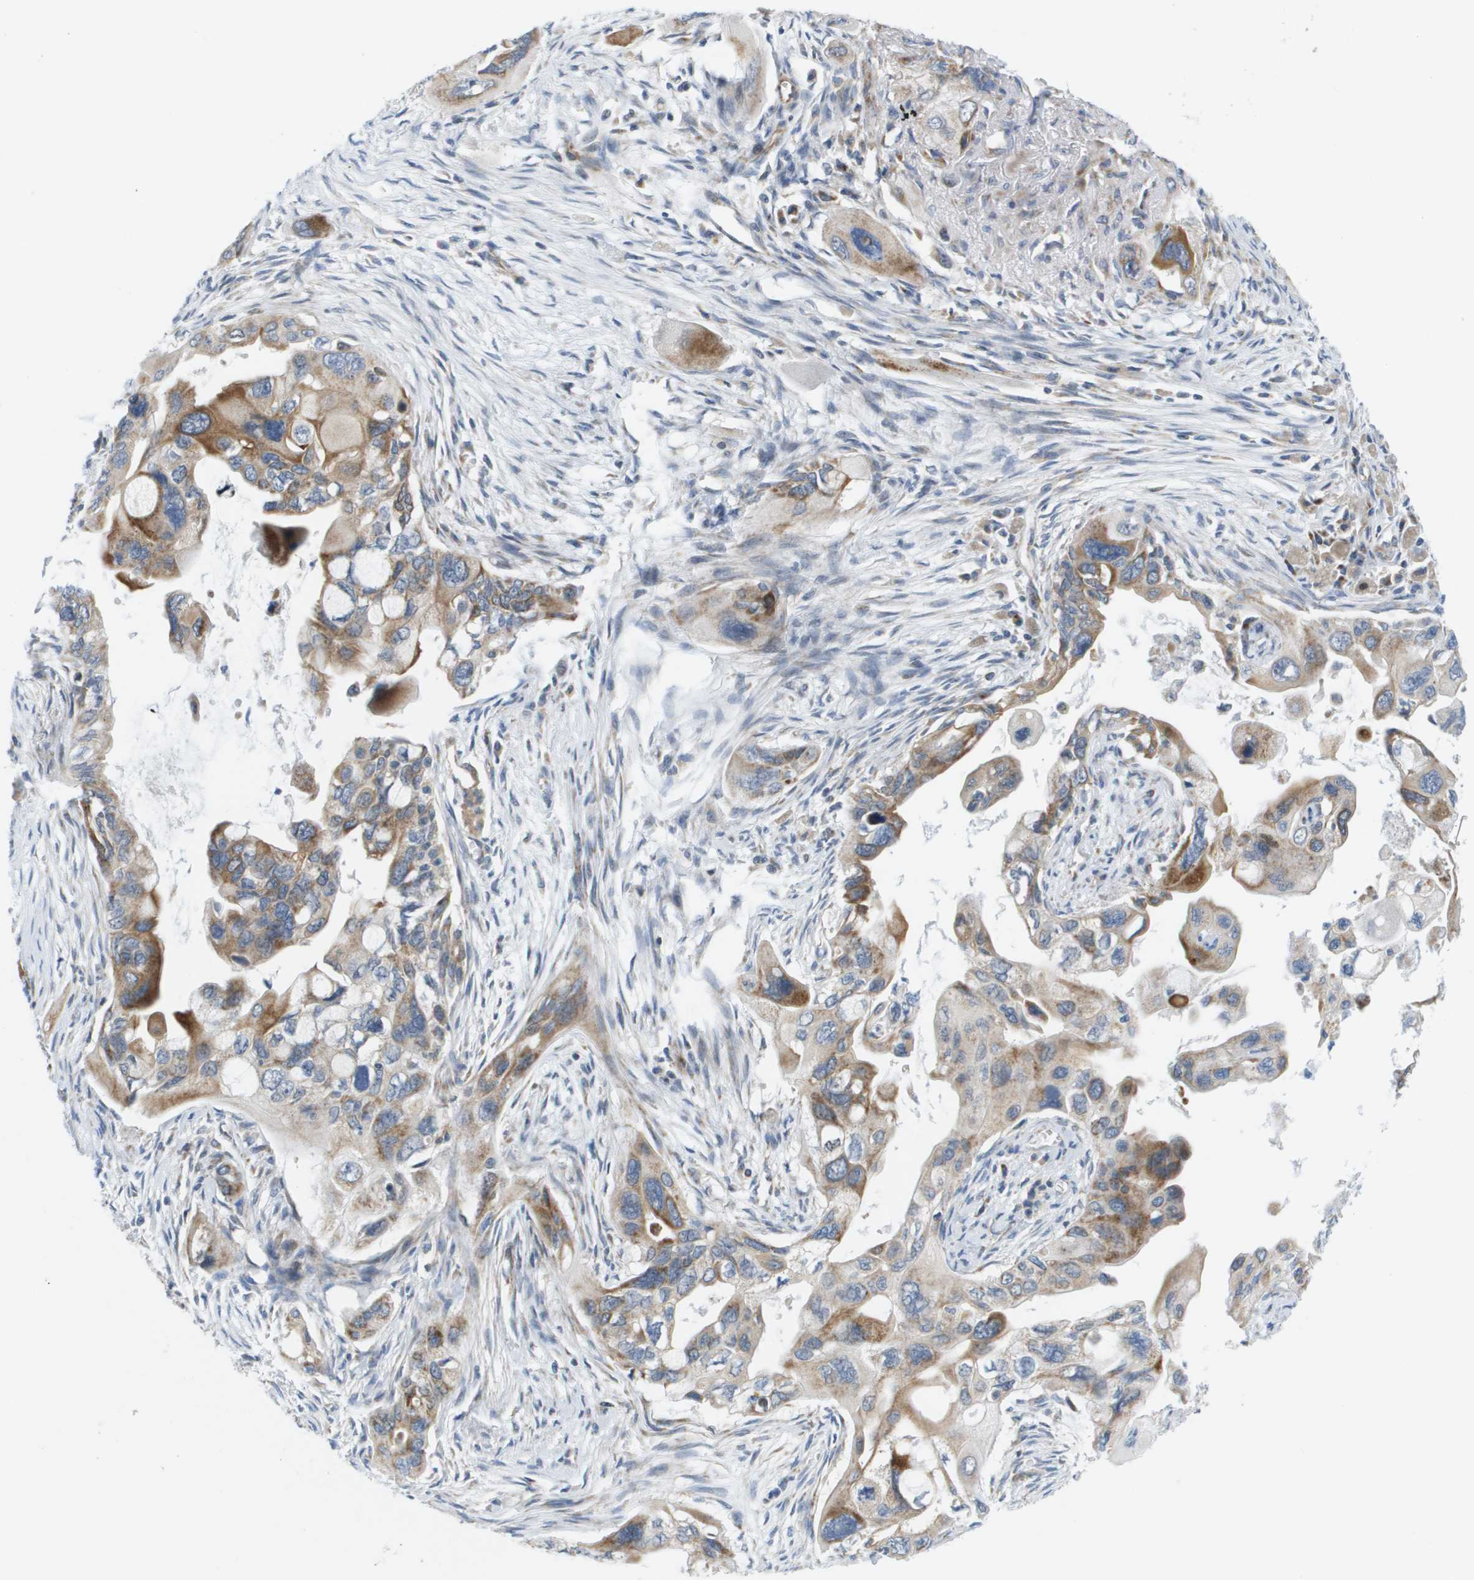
{"staining": {"intensity": "strong", "quantity": "25%-75%", "location": "cytoplasmic/membranous"}, "tissue": "pancreatic cancer", "cell_type": "Tumor cells", "image_type": "cancer", "snomed": [{"axis": "morphology", "description": "Adenocarcinoma, NOS"}, {"axis": "topography", "description": "Pancreas"}], "caption": "Immunohistochemical staining of human adenocarcinoma (pancreatic) shows high levels of strong cytoplasmic/membranous protein positivity in about 25%-75% of tumor cells.", "gene": "KRT23", "patient": {"sex": "male", "age": 73}}